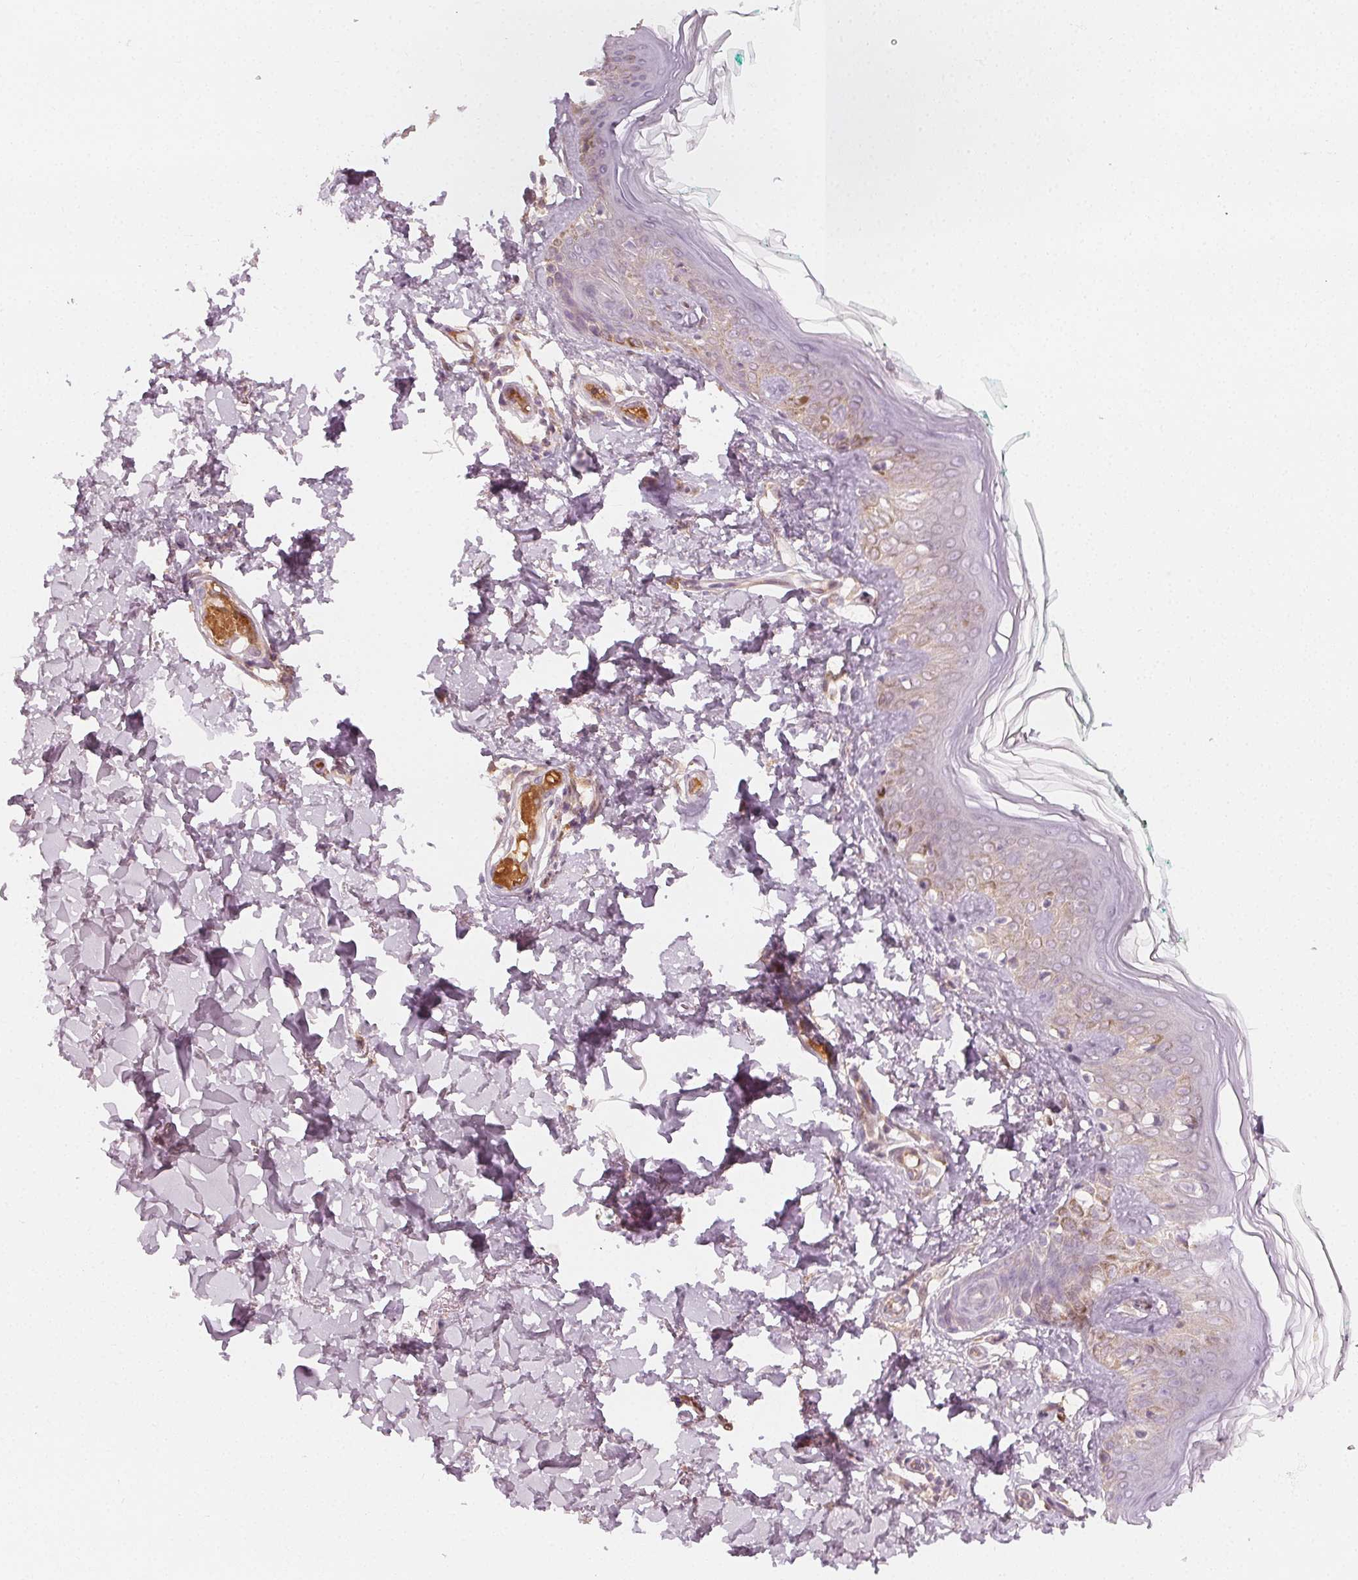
{"staining": {"intensity": "negative", "quantity": "none", "location": "none"}, "tissue": "skin", "cell_type": "Fibroblasts", "image_type": "normal", "snomed": [{"axis": "morphology", "description": "Normal tissue, NOS"}, {"axis": "topography", "description": "Skin"}, {"axis": "topography", "description": "Peripheral nerve tissue"}], "caption": "Skin was stained to show a protein in brown. There is no significant expression in fibroblasts. (DAB IHC with hematoxylin counter stain).", "gene": "AFM", "patient": {"sex": "female", "age": 45}}